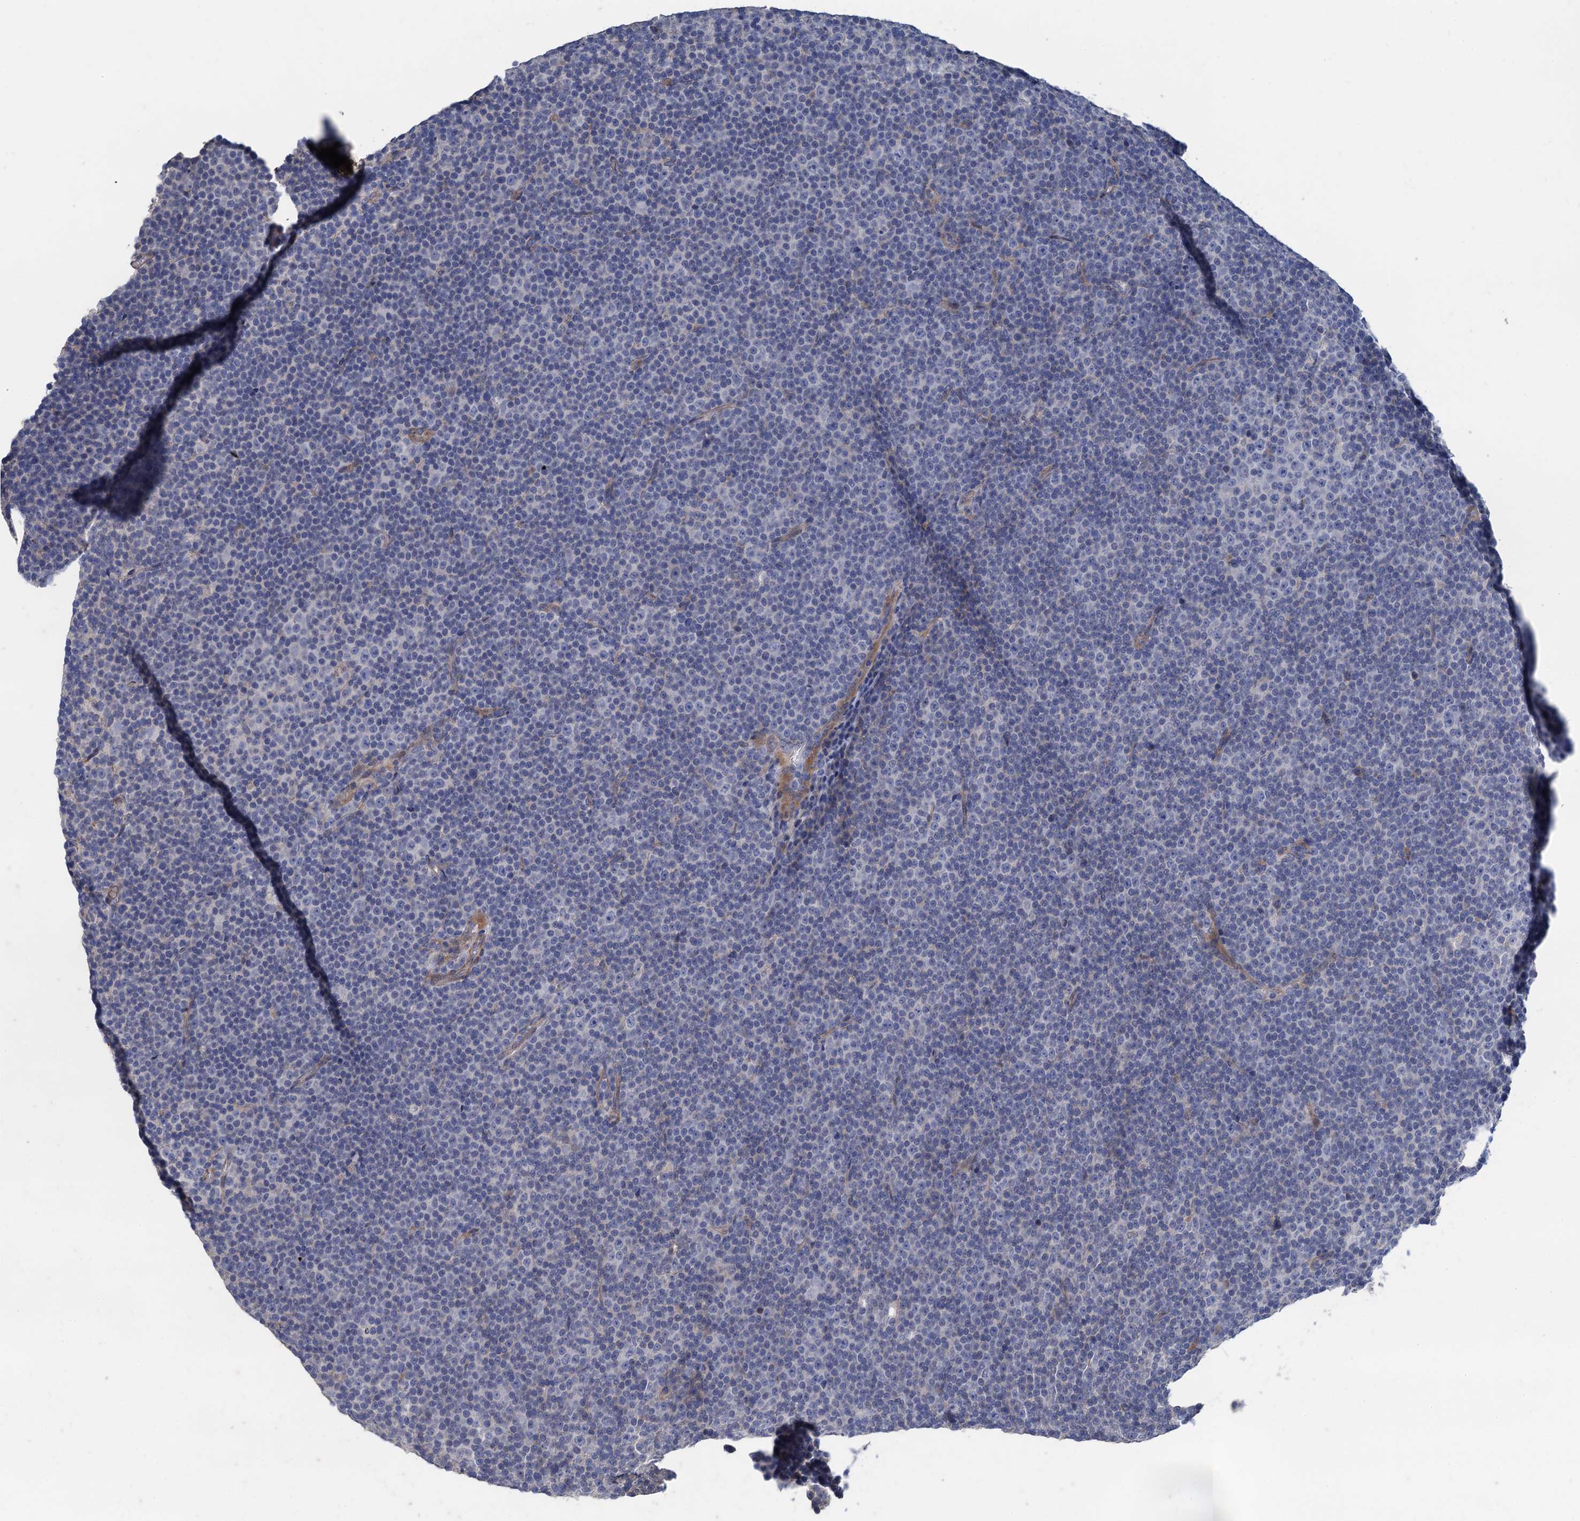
{"staining": {"intensity": "negative", "quantity": "none", "location": "none"}, "tissue": "lymphoma", "cell_type": "Tumor cells", "image_type": "cancer", "snomed": [{"axis": "morphology", "description": "Malignant lymphoma, non-Hodgkin's type, Low grade"}, {"axis": "topography", "description": "Lymph node"}], "caption": "Immunohistochemistry photomicrograph of human low-grade malignant lymphoma, non-Hodgkin's type stained for a protein (brown), which exhibits no positivity in tumor cells.", "gene": "SMCO3", "patient": {"sex": "female", "age": 67}}